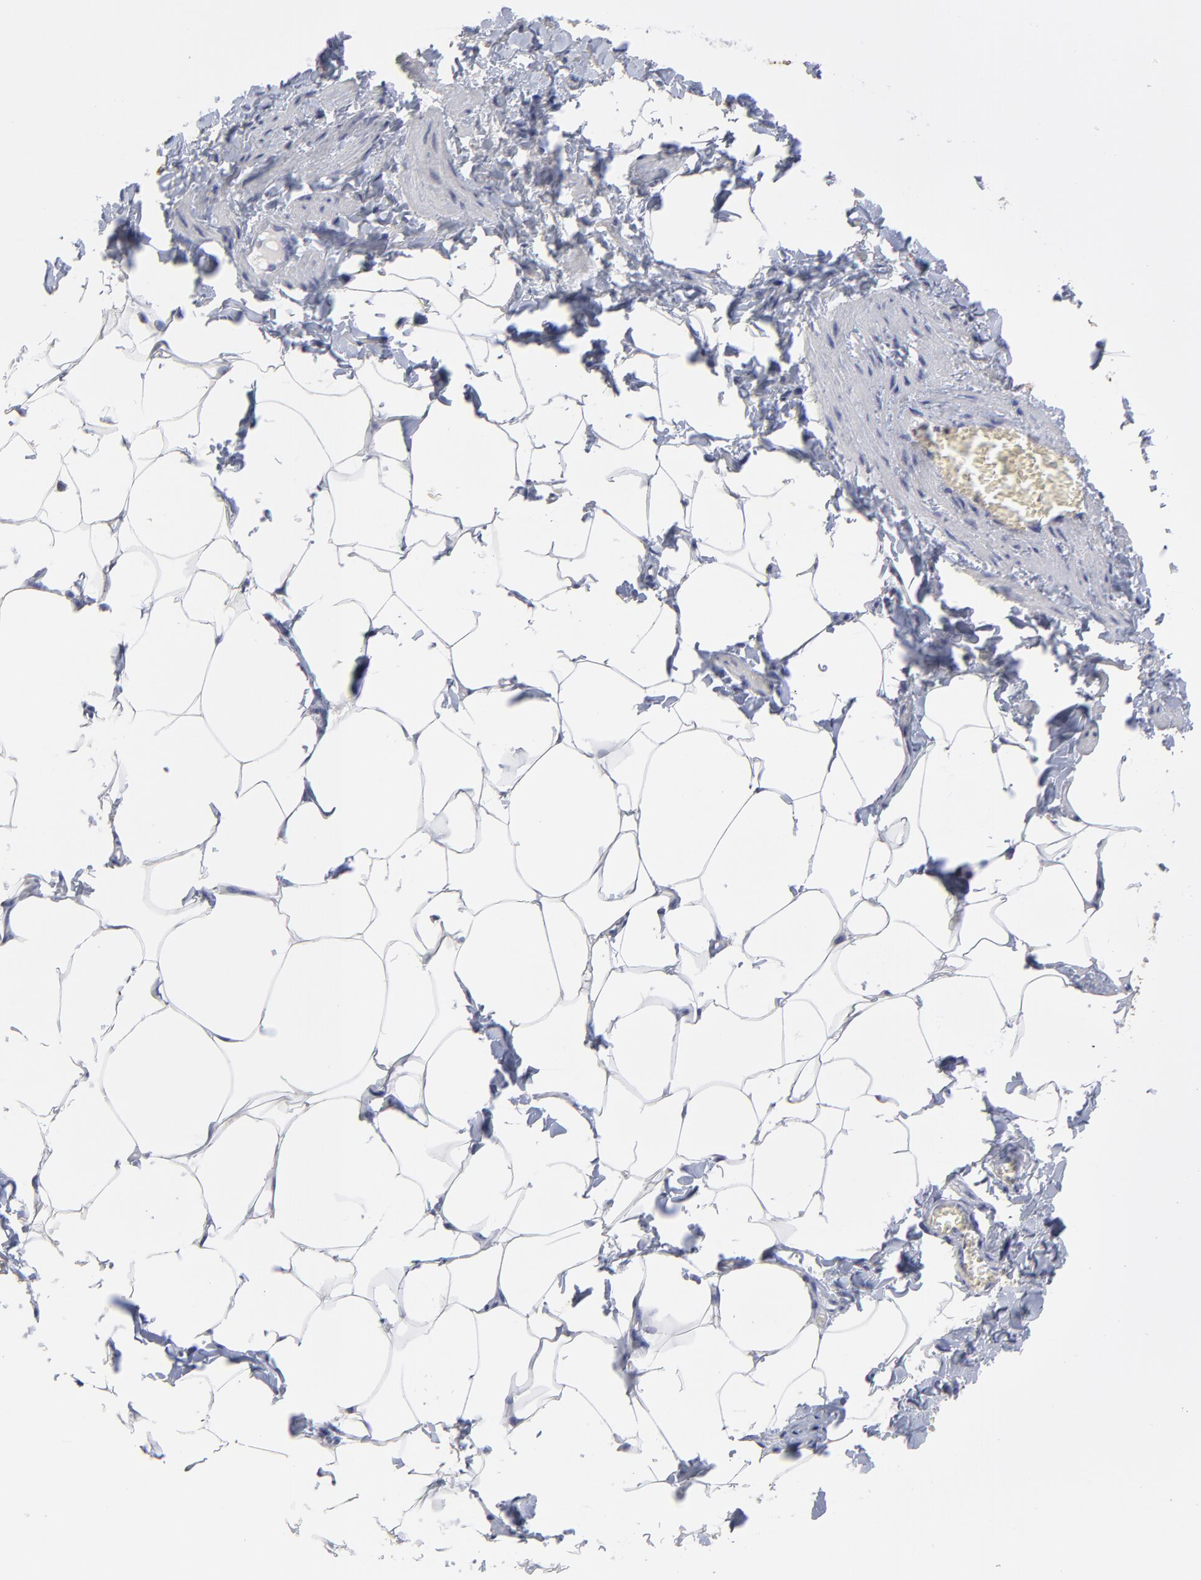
{"staining": {"intensity": "negative", "quantity": "none", "location": "none"}, "tissue": "adipose tissue", "cell_type": "Adipocytes", "image_type": "normal", "snomed": [{"axis": "morphology", "description": "Normal tissue, NOS"}, {"axis": "topography", "description": "Vascular tissue"}], "caption": "There is no significant staining in adipocytes of adipose tissue. (Brightfield microscopy of DAB (3,3'-diaminobenzidine) IHC at high magnification).", "gene": "SMARCA1", "patient": {"sex": "male", "age": 41}}